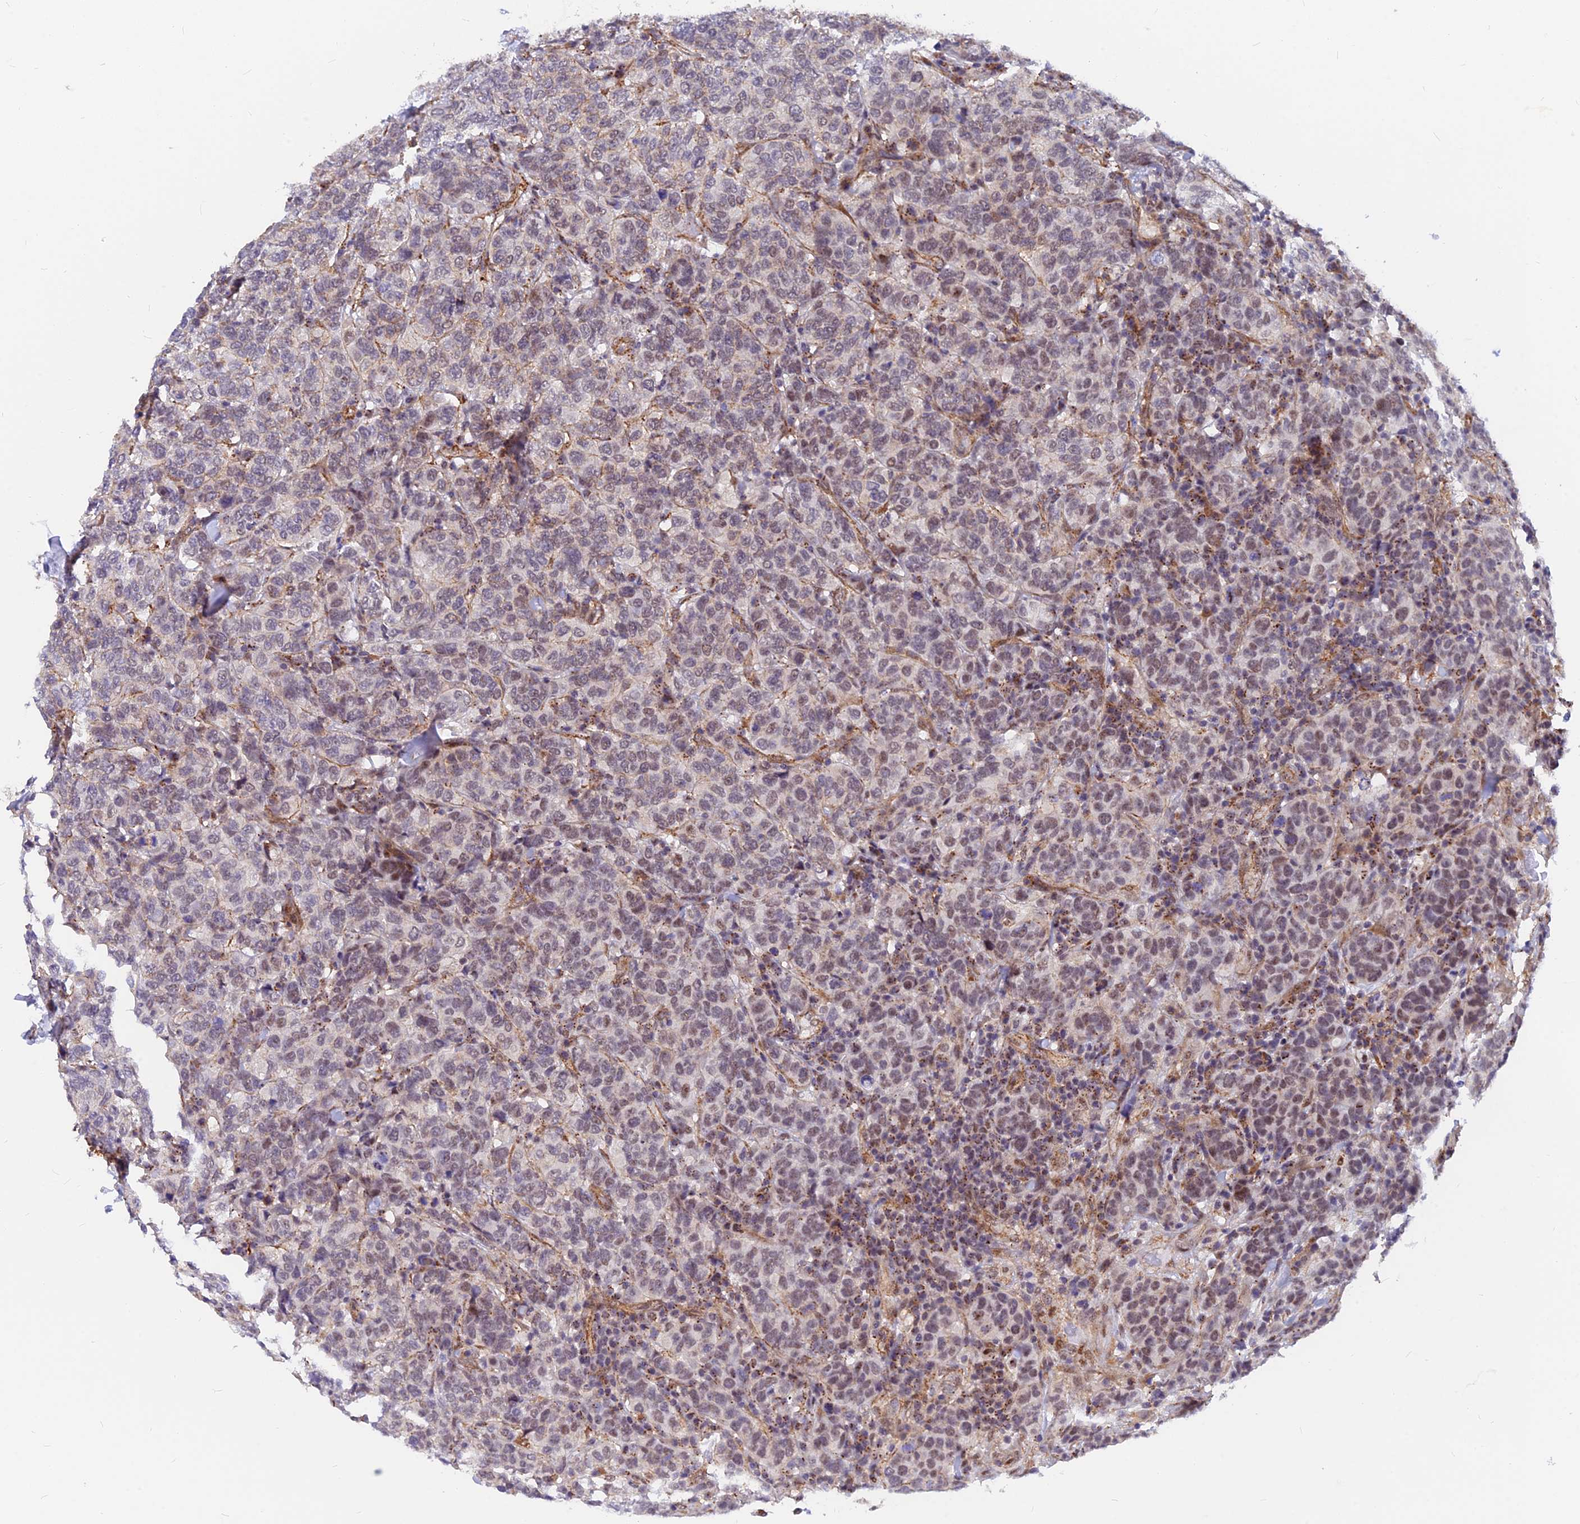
{"staining": {"intensity": "moderate", "quantity": "25%-75%", "location": "nuclear"}, "tissue": "breast cancer", "cell_type": "Tumor cells", "image_type": "cancer", "snomed": [{"axis": "morphology", "description": "Duct carcinoma"}, {"axis": "topography", "description": "Breast"}], "caption": "Moderate nuclear positivity is appreciated in about 25%-75% of tumor cells in breast cancer. The staining was performed using DAB (3,3'-diaminobenzidine) to visualize the protein expression in brown, while the nuclei were stained in blue with hematoxylin (Magnification: 20x).", "gene": "VSTM2L", "patient": {"sex": "female", "age": 55}}